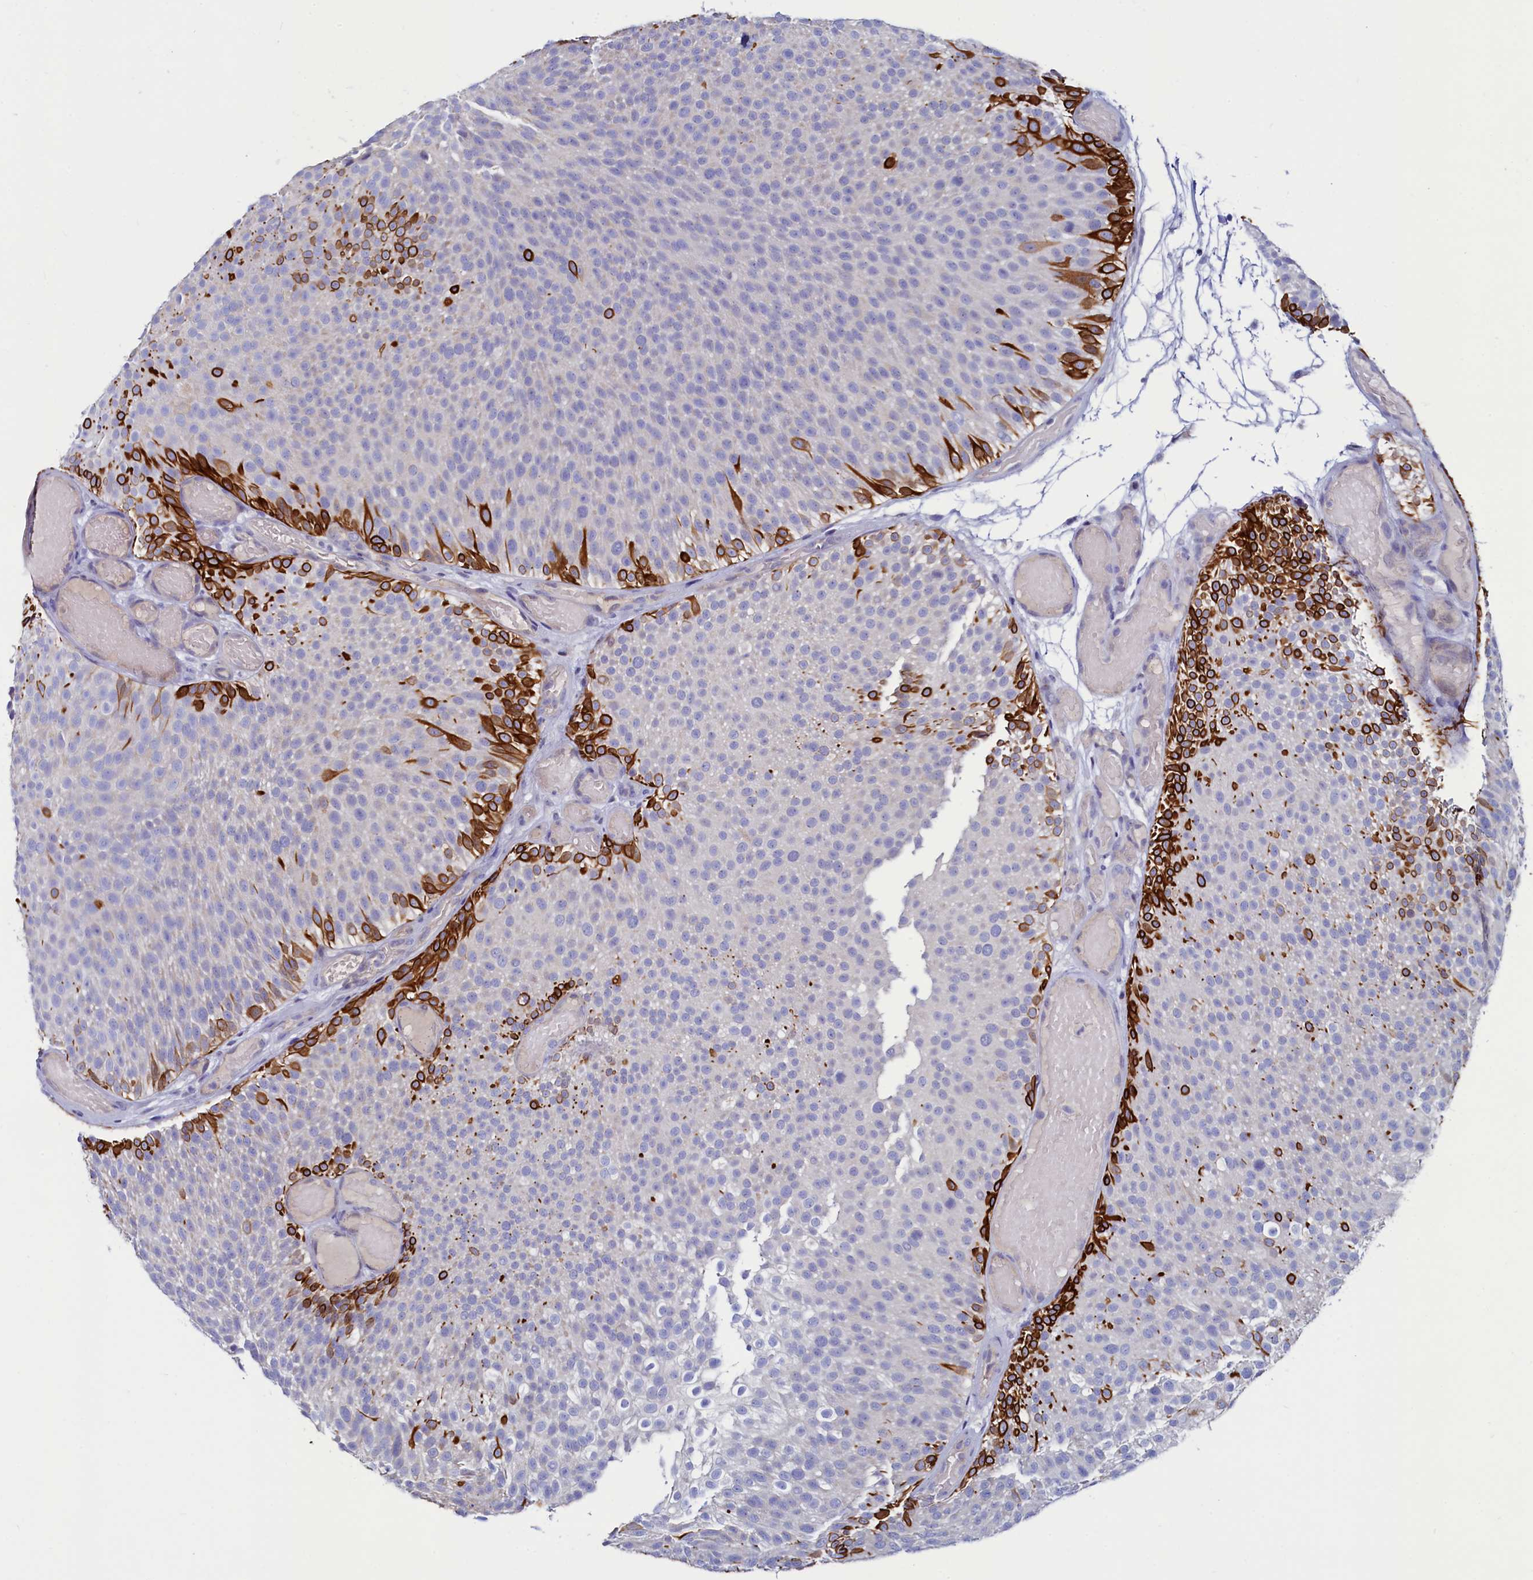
{"staining": {"intensity": "strong", "quantity": "<25%", "location": "cytoplasmic/membranous"}, "tissue": "urothelial cancer", "cell_type": "Tumor cells", "image_type": "cancer", "snomed": [{"axis": "morphology", "description": "Urothelial carcinoma, Low grade"}, {"axis": "topography", "description": "Urinary bladder"}], "caption": "A photomicrograph of urothelial cancer stained for a protein shows strong cytoplasmic/membranous brown staining in tumor cells.", "gene": "ASTE1", "patient": {"sex": "male", "age": 78}}